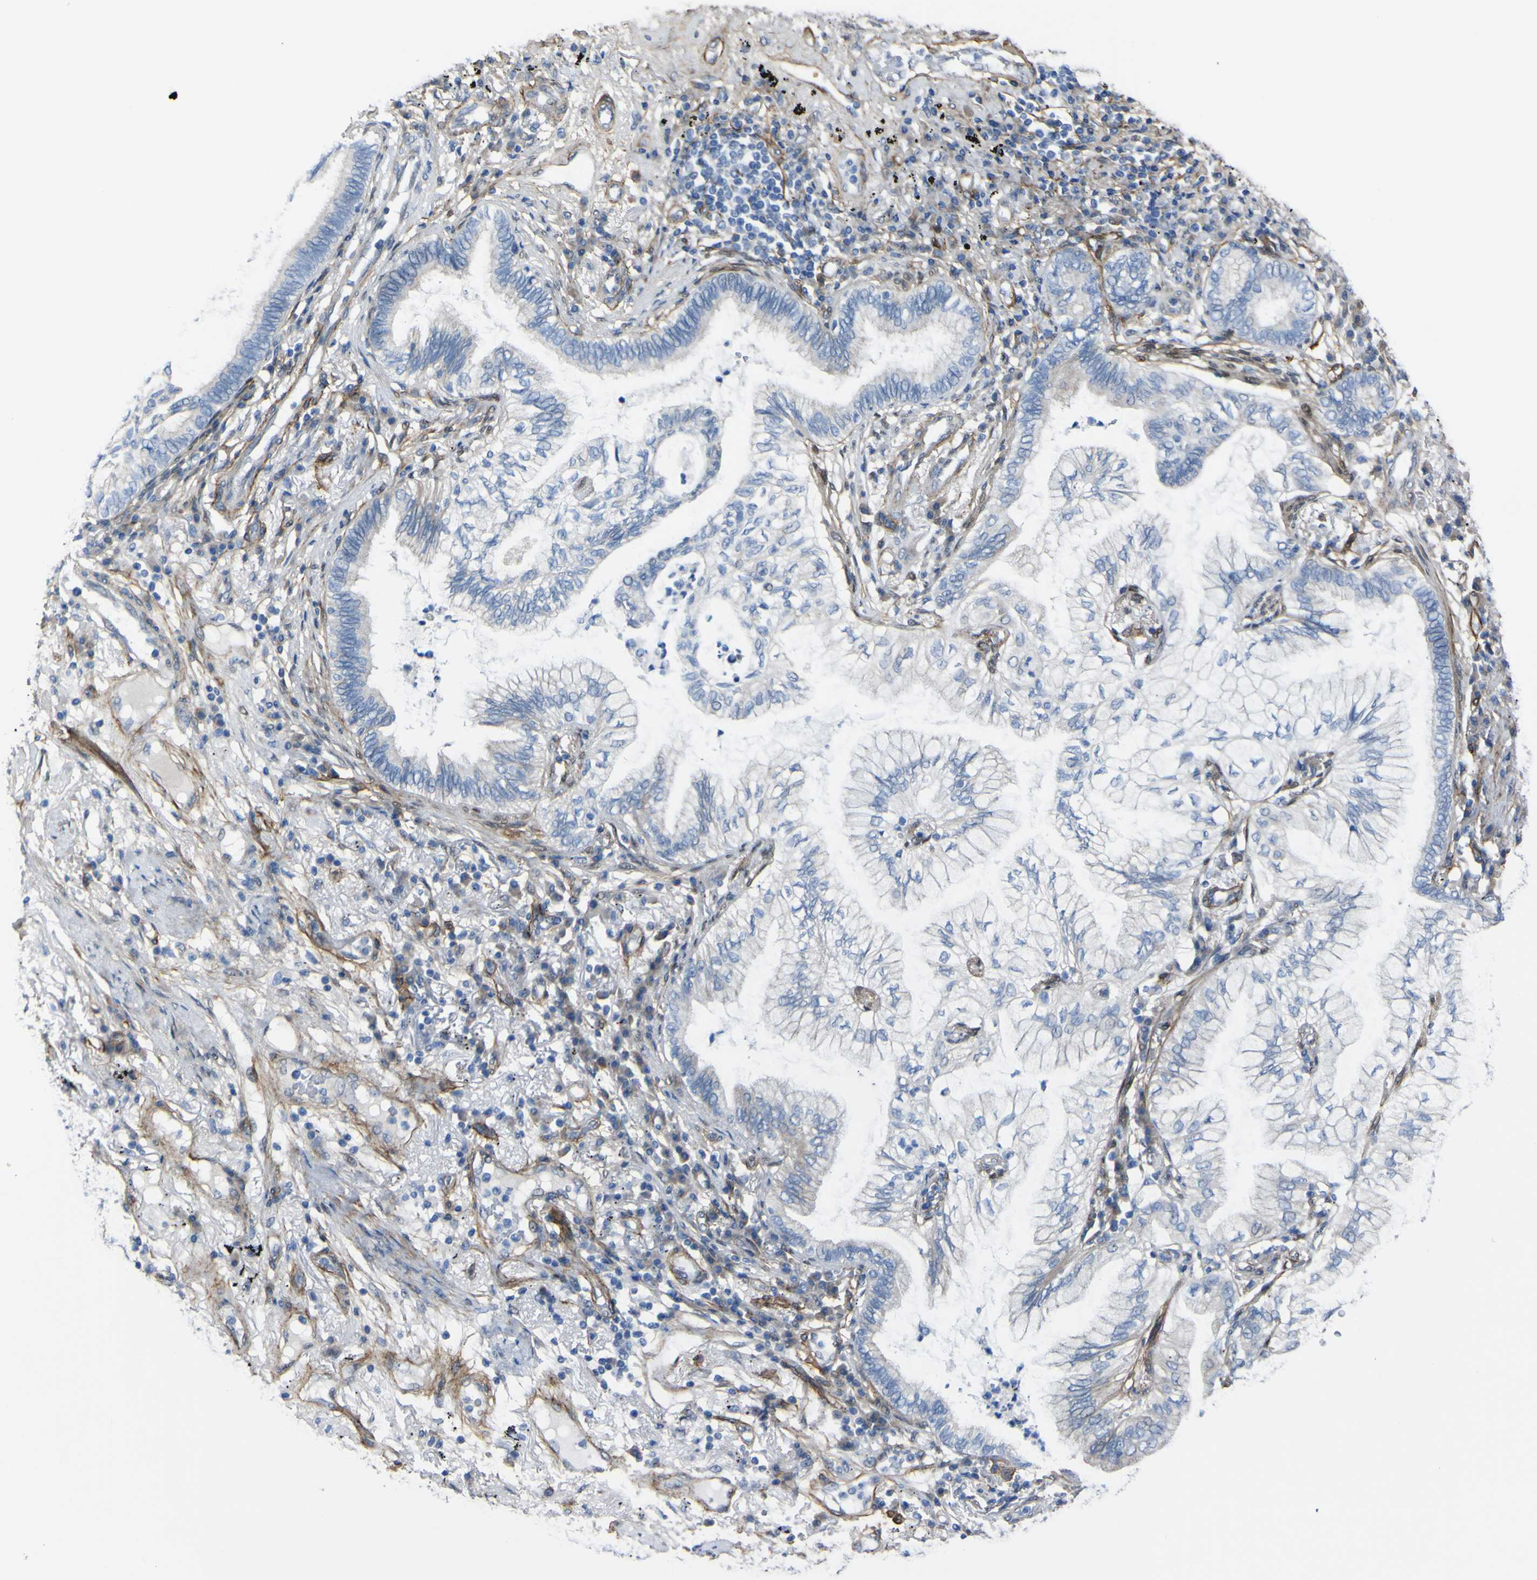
{"staining": {"intensity": "negative", "quantity": "none", "location": "none"}, "tissue": "lung cancer", "cell_type": "Tumor cells", "image_type": "cancer", "snomed": [{"axis": "morphology", "description": "Normal tissue, NOS"}, {"axis": "morphology", "description": "Adenocarcinoma, NOS"}, {"axis": "topography", "description": "Bronchus"}, {"axis": "topography", "description": "Lung"}], "caption": "High power microscopy micrograph of an IHC photomicrograph of lung cancer (adenocarcinoma), revealing no significant positivity in tumor cells.", "gene": "LRRN1", "patient": {"sex": "female", "age": 70}}